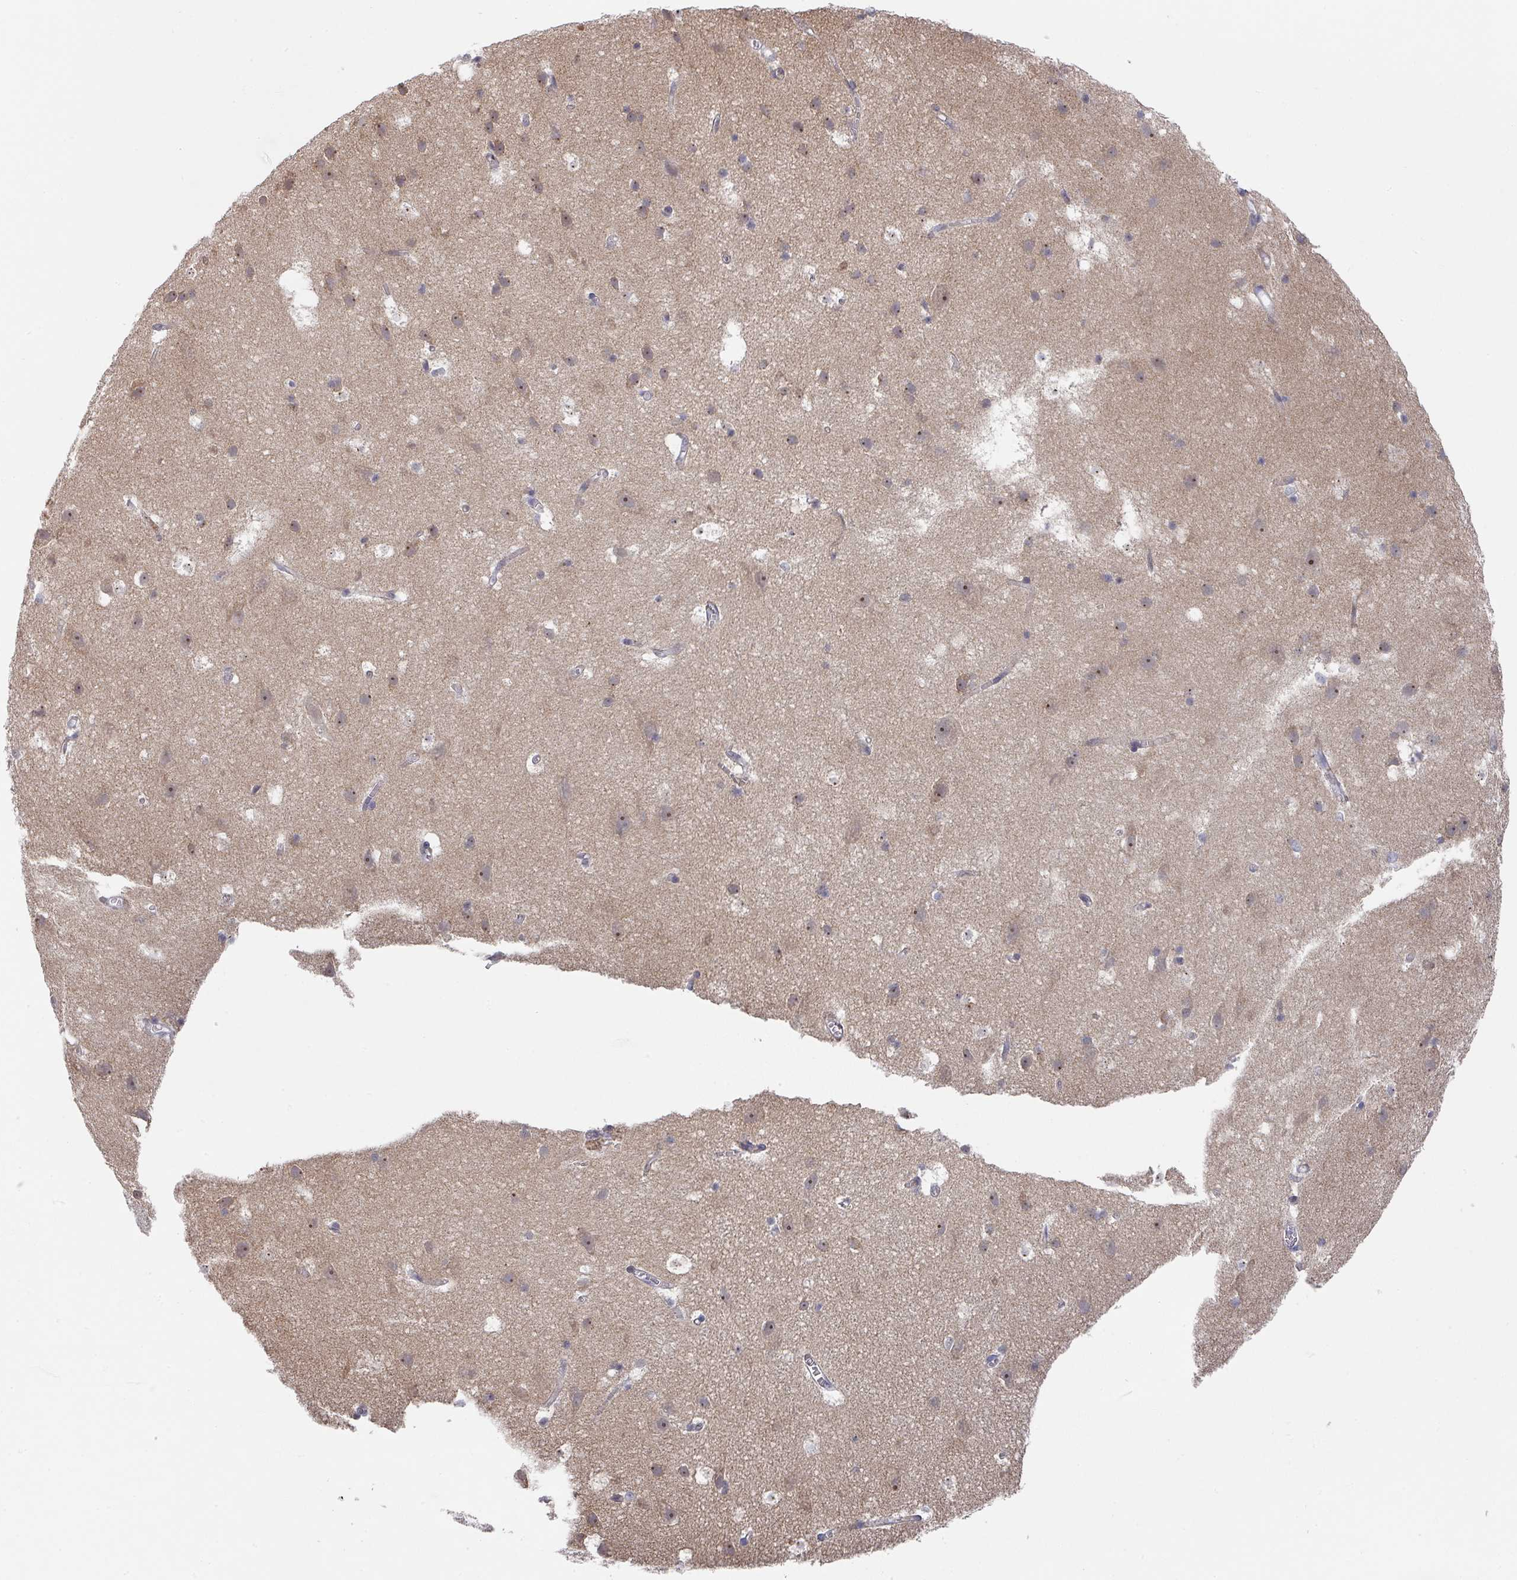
{"staining": {"intensity": "negative", "quantity": "none", "location": "none"}, "tissue": "cerebral cortex", "cell_type": "Endothelial cells", "image_type": "normal", "snomed": [{"axis": "morphology", "description": "Normal tissue, NOS"}, {"axis": "topography", "description": "Cerebral cortex"}], "caption": "Micrograph shows no significant protein positivity in endothelial cells of unremarkable cerebral cortex. Brightfield microscopy of IHC stained with DAB (brown) and hematoxylin (blue), captured at high magnification.", "gene": "ZNF654", "patient": {"sex": "male", "age": 54}}